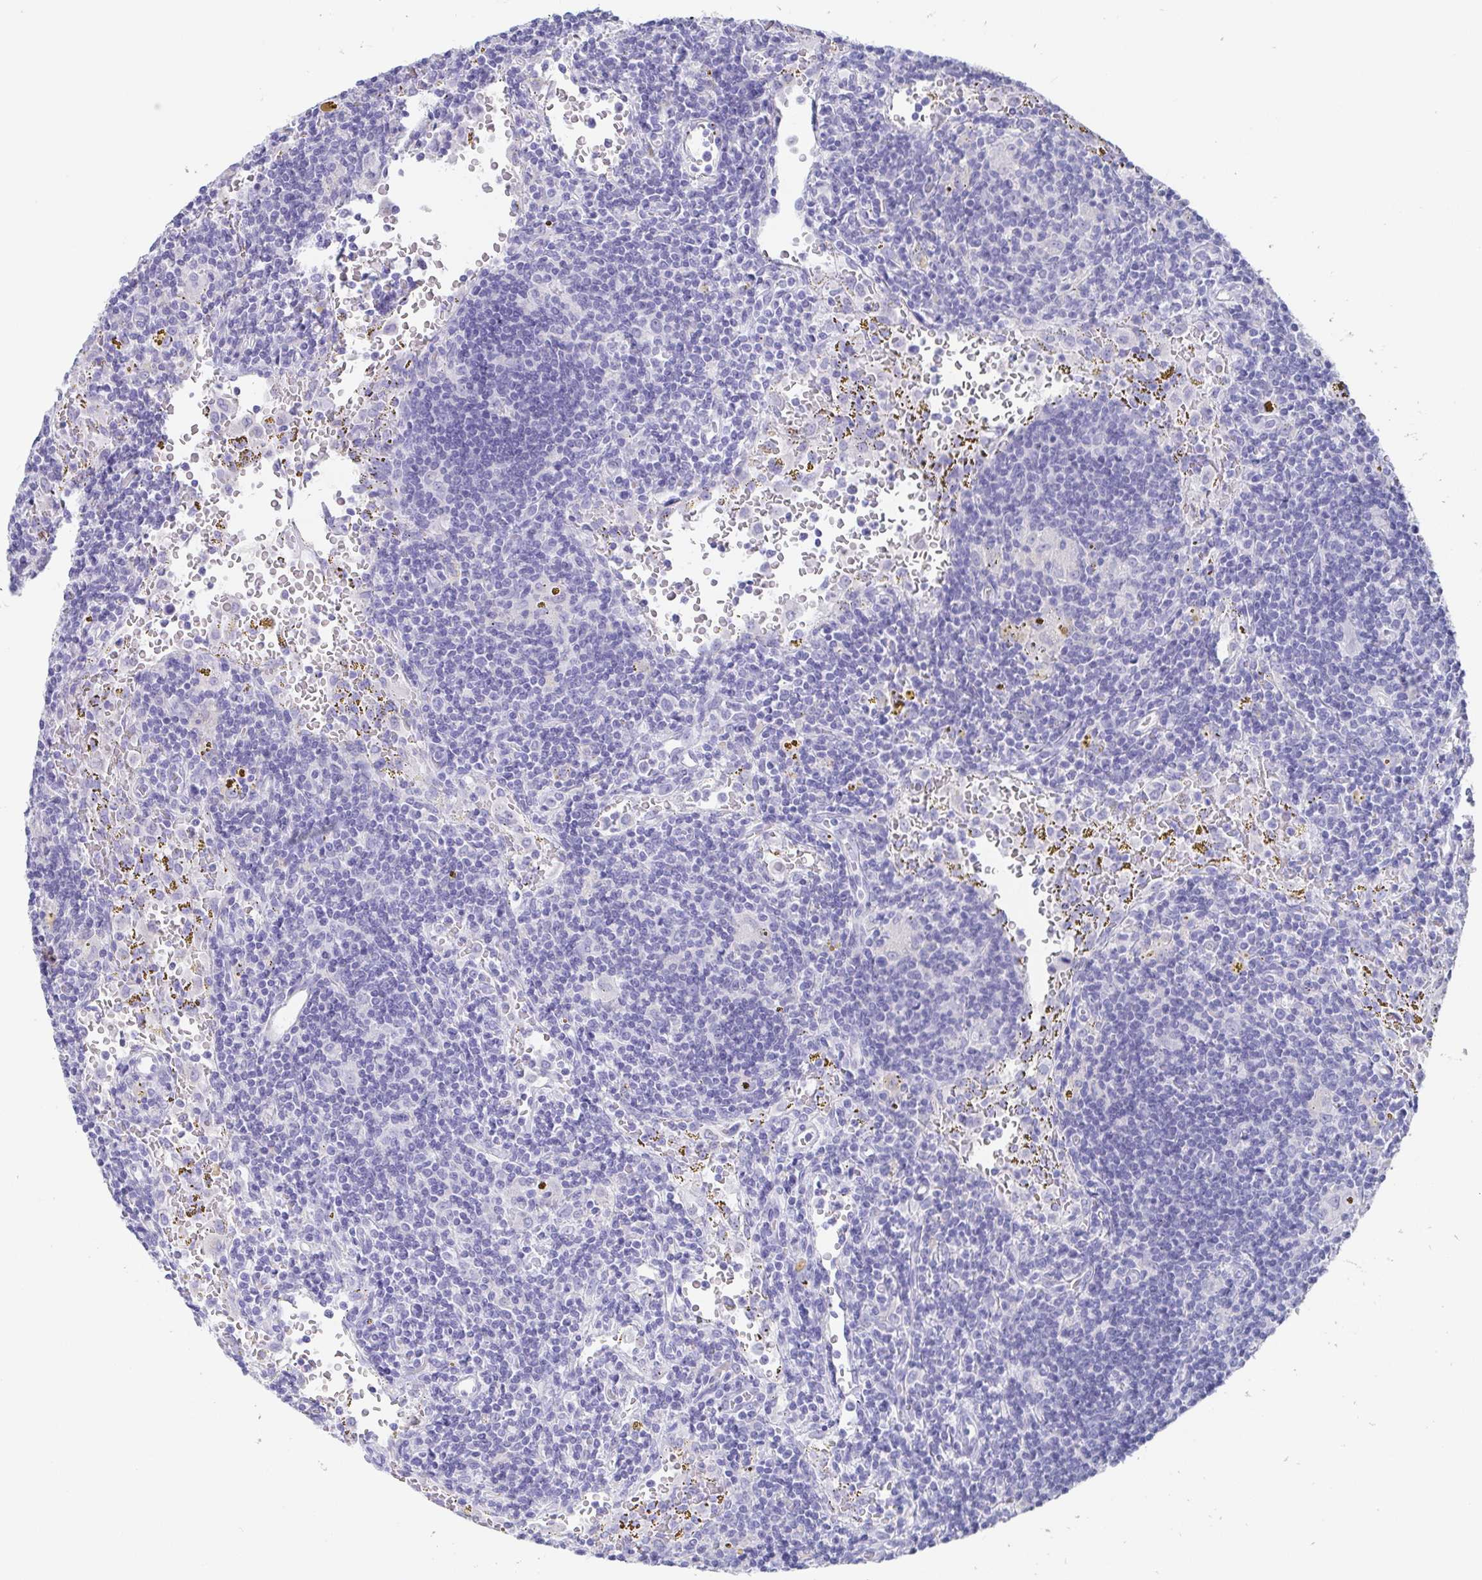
{"staining": {"intensity": "negative", "quantity": "none", "location": "none"}, "tissue": "lymphoma", "cell_type": "Tumor cells", "image_type": "cancer", "snomed": [{"axis": "morphology", "description": "Malignant lymphoma, non-Hodgkin's type, Low grade"}, {"axis": "topography", "description": "Spleen"}], "caption": "Protein analysis of lymphoma shows no significant positivity in tumor cells. Nuclei are stained in blue.", "gene": "SCGN", "patient": {"sex": "female", "age": 70}}